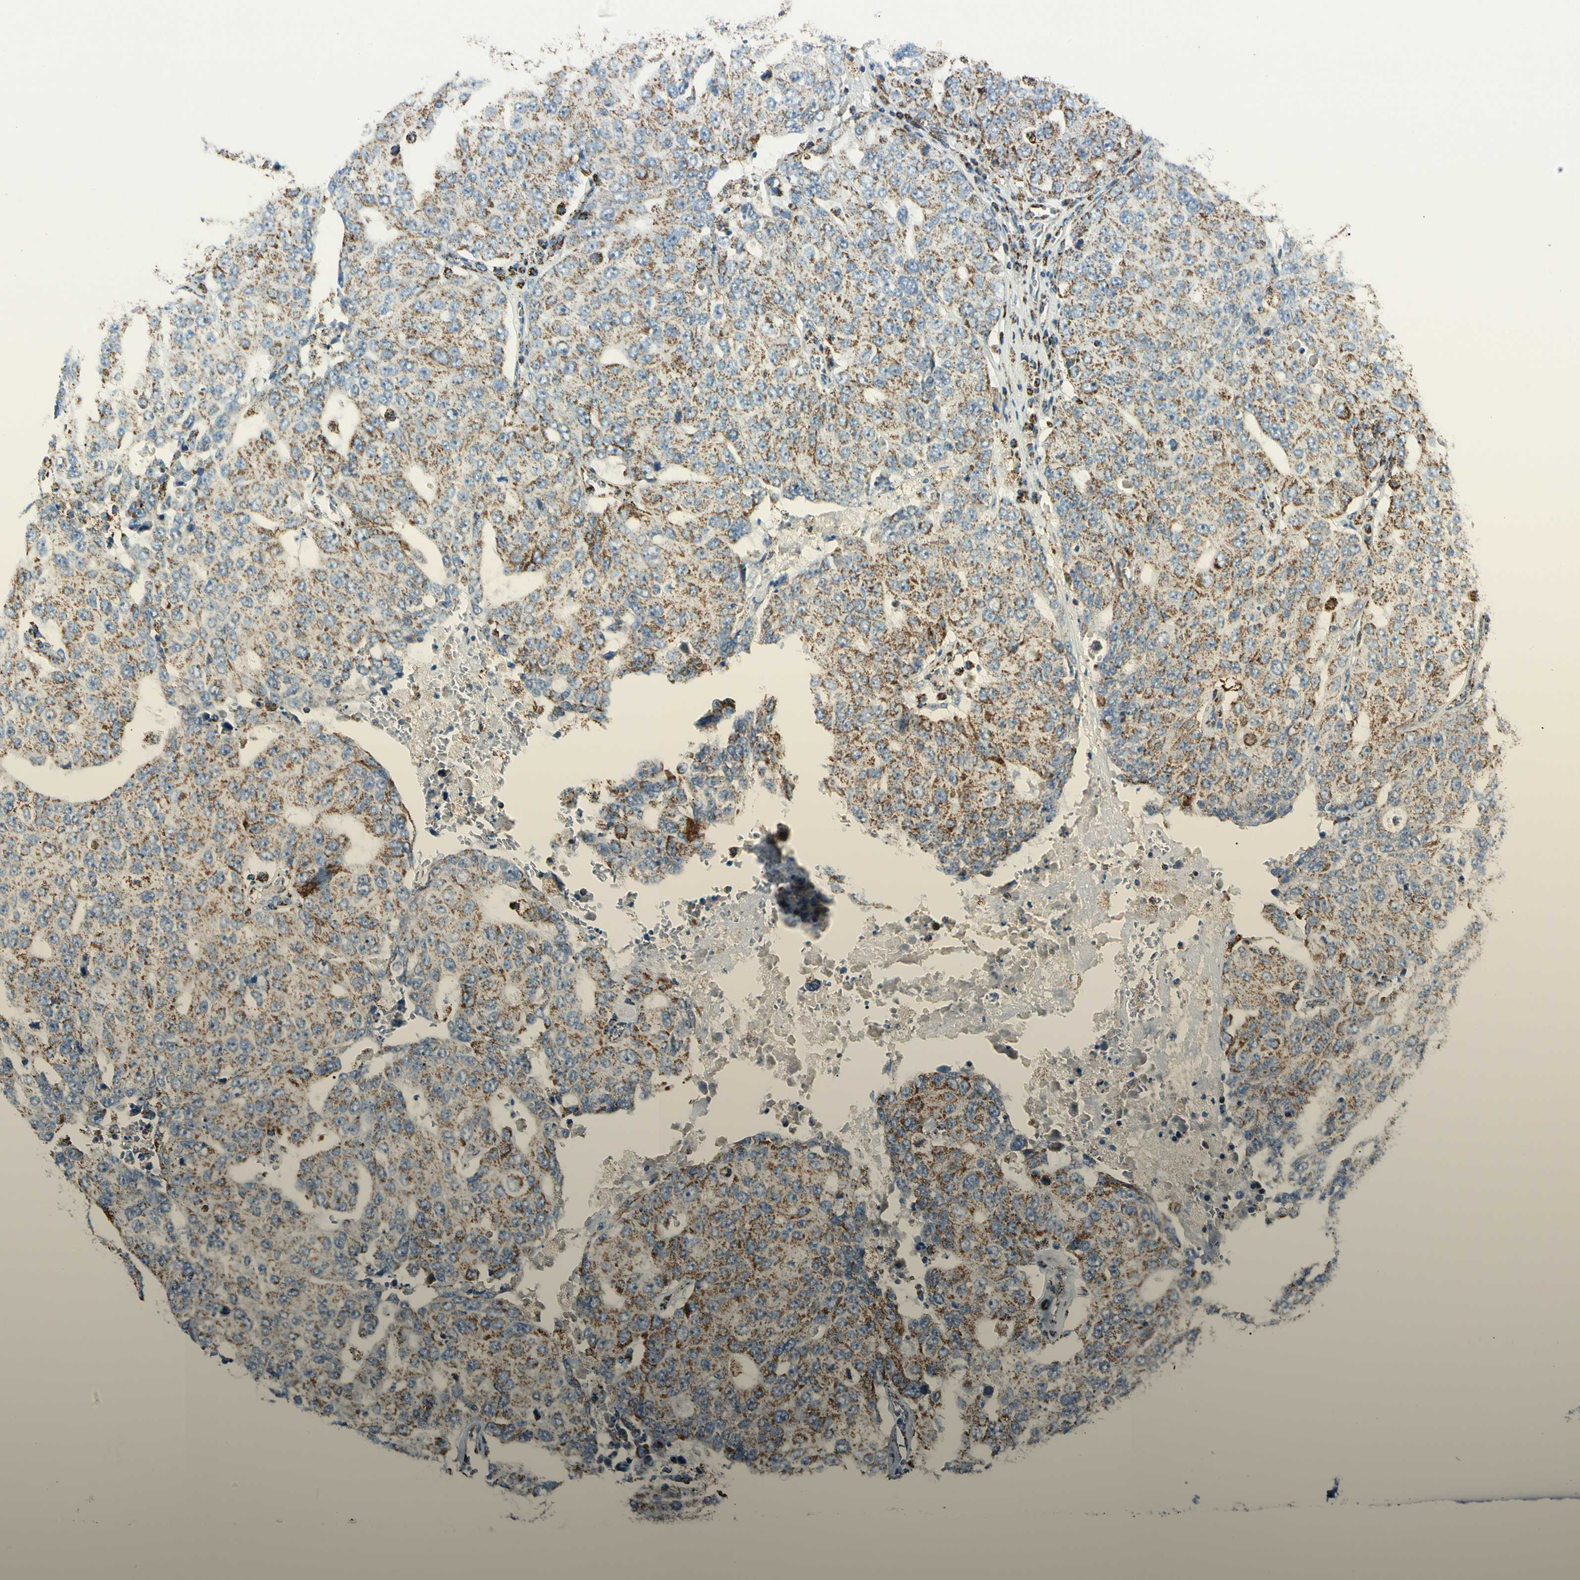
{"staining": {"intensity": "moderate", "quantity": ">75%", "location": "cytoplasmic/membranous"}, "tissue": "ovarian cancer", "cell_type": "Tumor cells", "image_type": "cancer", "snomed": [{"axis": "morphology", "description": "Carcinoma, endometroid"}, {"axis": "topography", "description": "Ovary"}], "caption": "Endometroid carcinoma (ovarian) was stained to show a protein in brown. There is medium levels of moderate cytoplasmic/membranous staining in about >75% of tumor cells.", "gene": "ME2", "patient": {"sex": "female", "age": 62}}